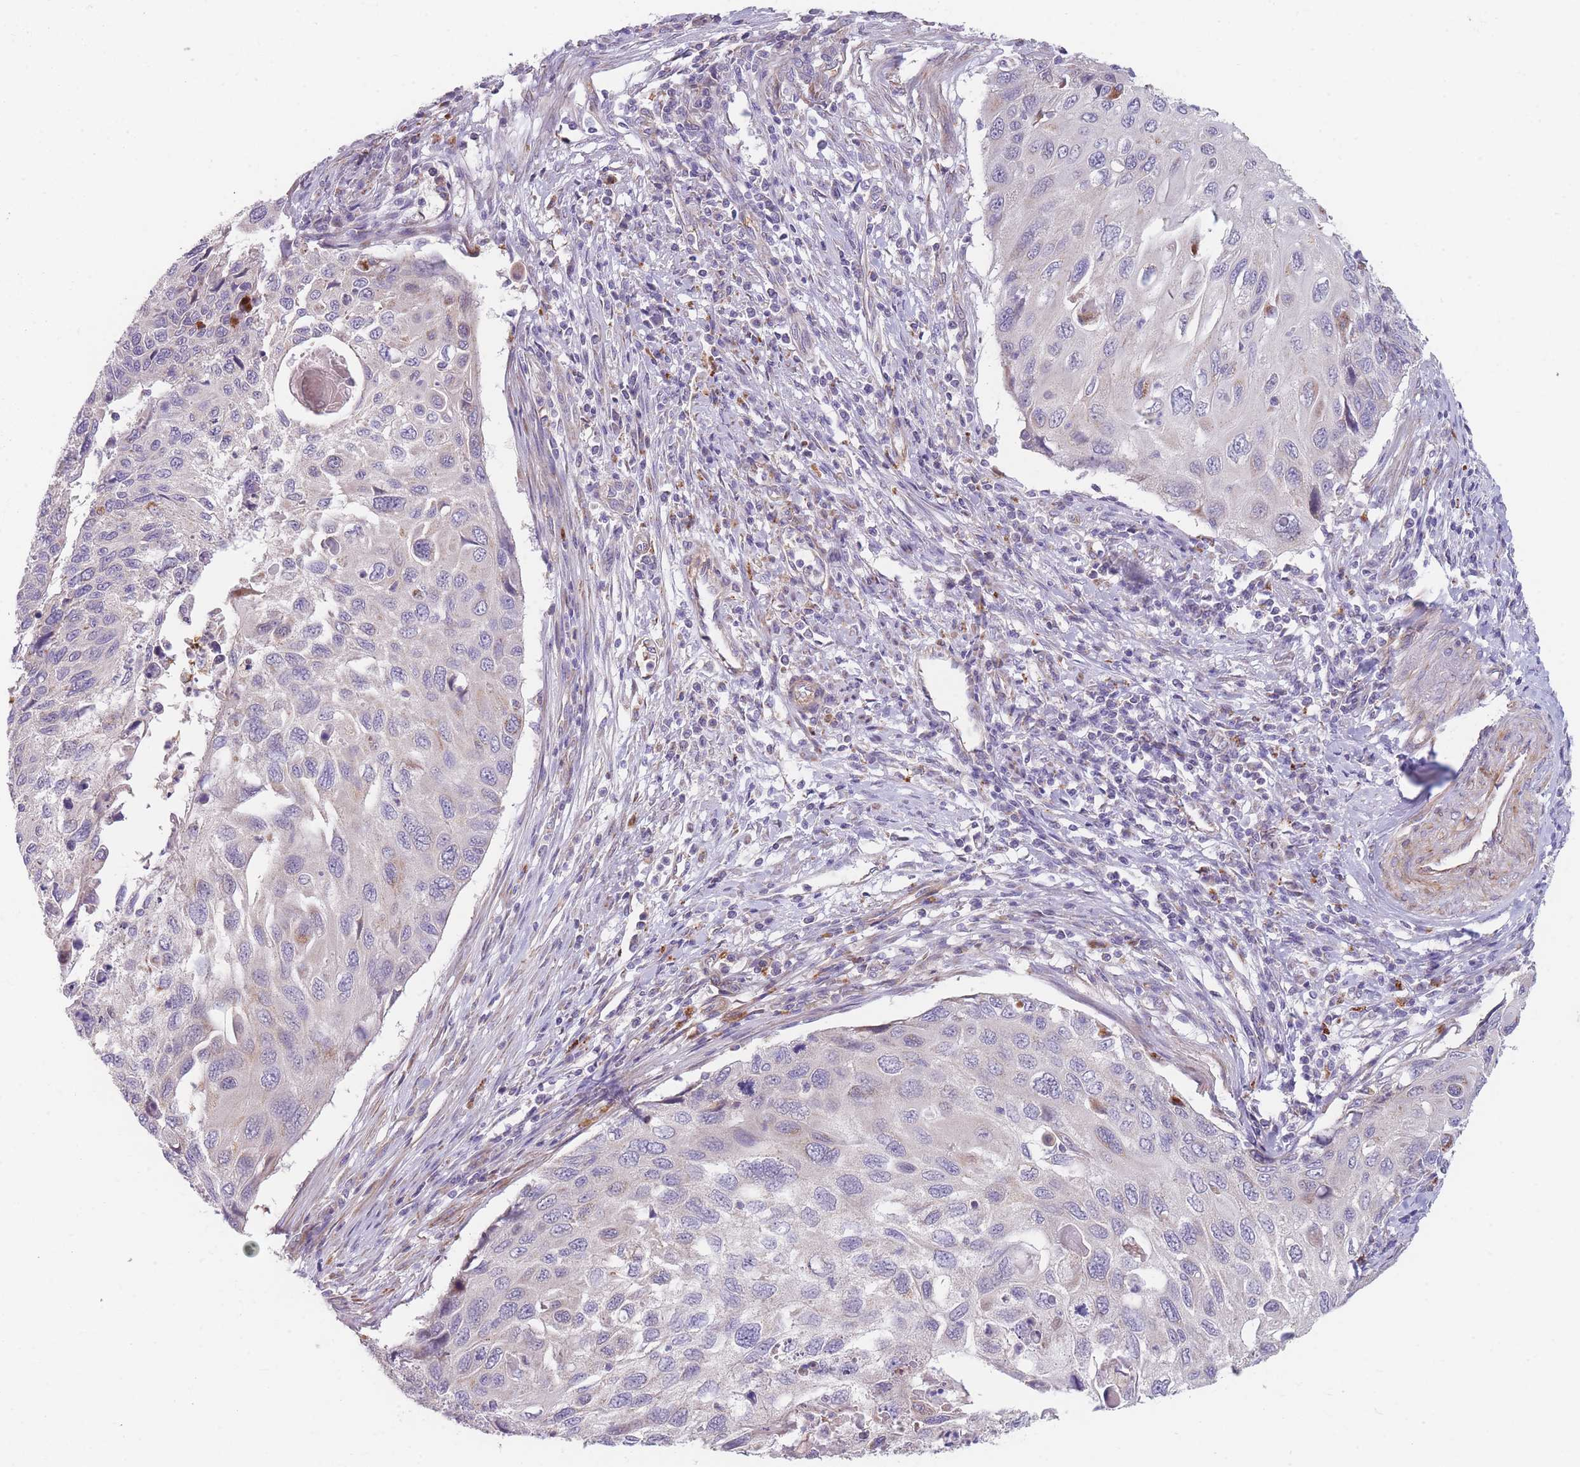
{"staining": {"intensity": "negative", "quantity": "none", "location": "none"}, "tissue": "cervical cancer", "cell_type": "Tumor cells", "image_type": "cancer", "snomed": [{"axis": "morphology", "description": "Squamous cell carcinoma, NOS"}, {"axis": "topography", "description": "Cervix"}], "caption": "An IHC micrograph of cervical cancer (squamous cell carcinoma) is shown. There is no staining in tumor cells of cervical cancer (squamous cell carcinoma).", "gene": "SMPD4", "patient": {"sex": "female", "age": 70}}